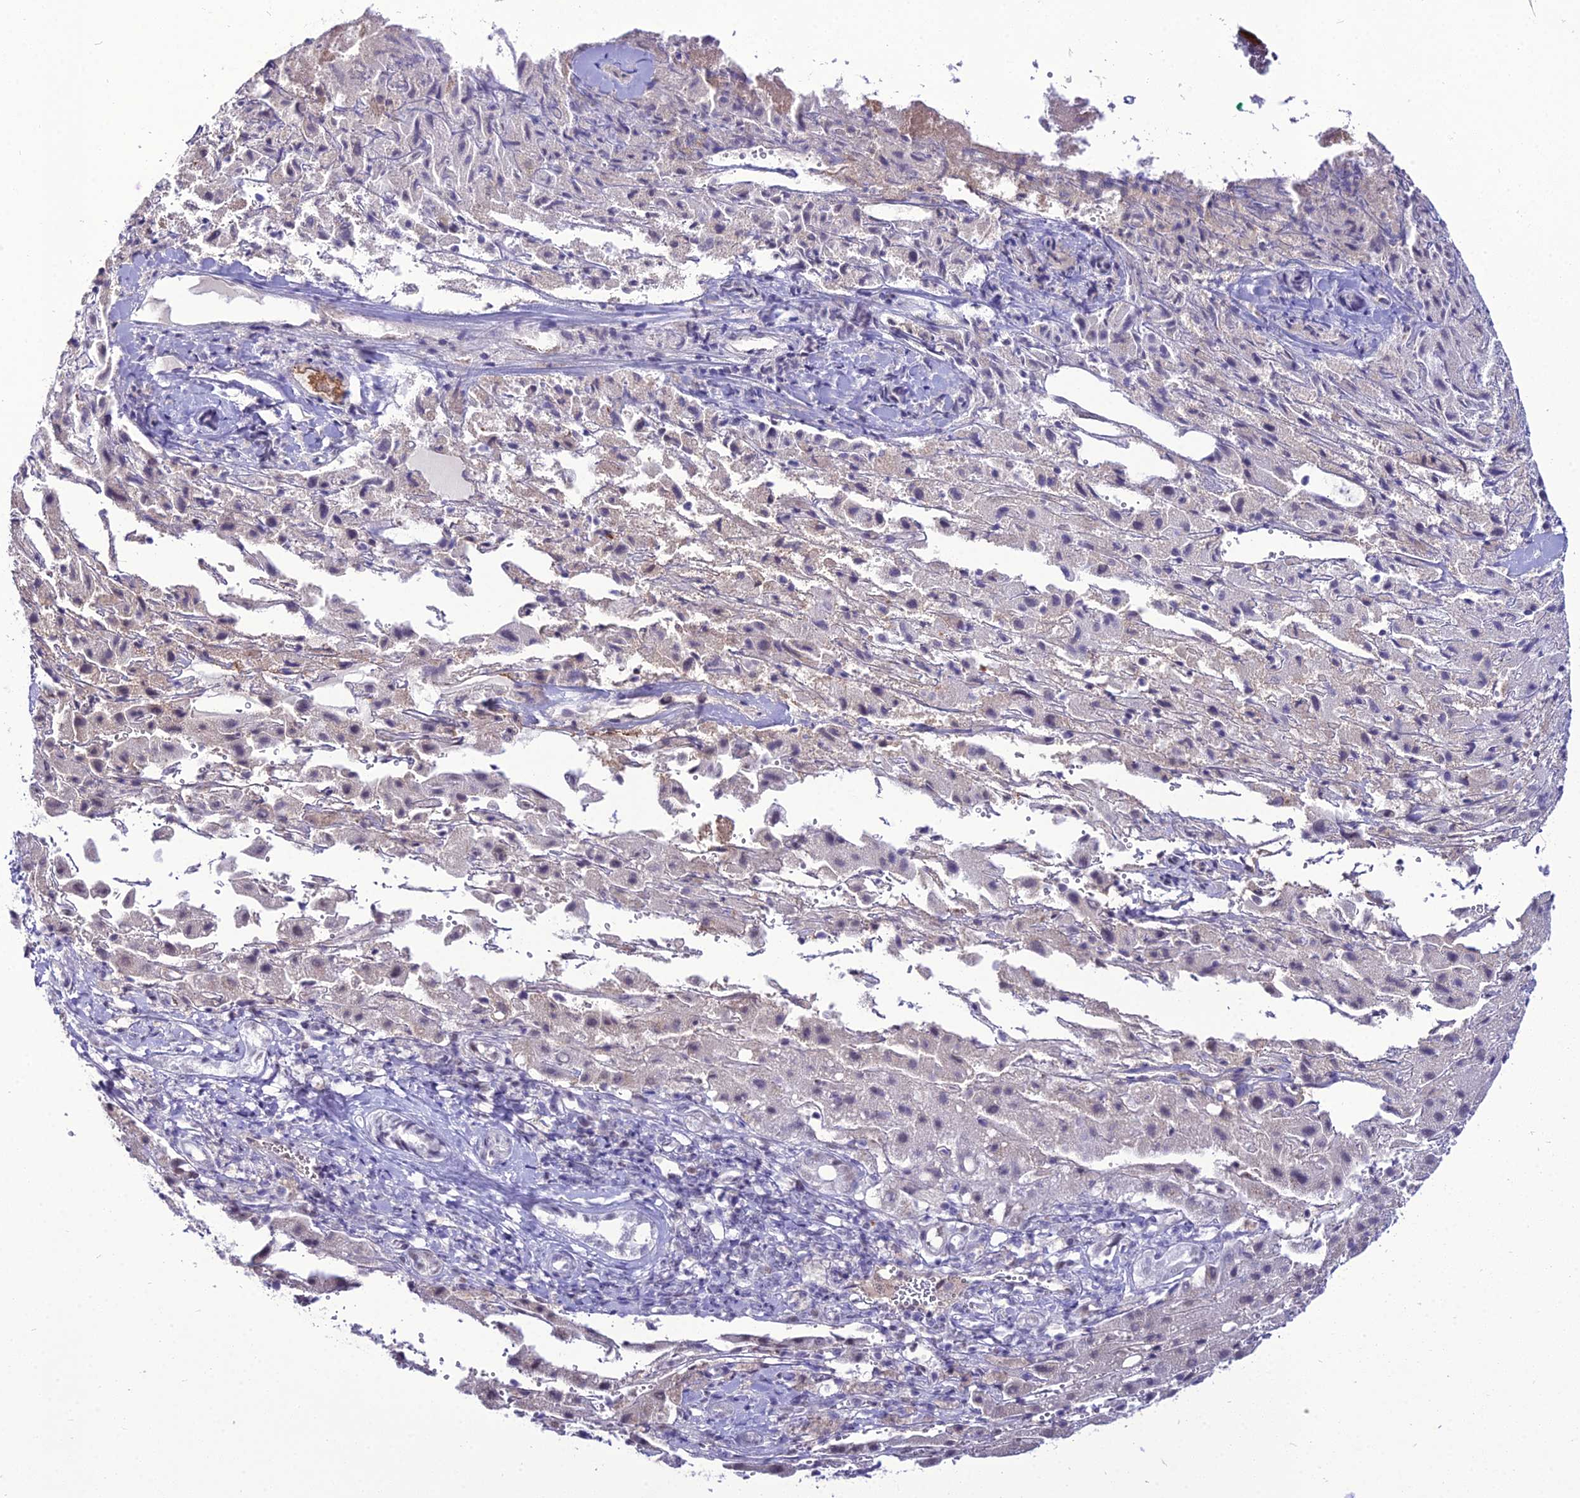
{"staining": {"intensity": "negative", "quantity": "none", "location": "none"}, "tissue": "liver cancer", "cell_type": "Tumor cells", "image_type": "cancer", "snomed": [{"axis": "morphology", "description": "Carcinoma, Hepatocellular, NOS"}, {"axis": "topography", "description": "Liver"}], "caption": "An image of human liver hepatocellular carcinoma is negative for staining in tumor cells.", "gene": "RBM12", "patient": {"sex": "female", "age": 58}}